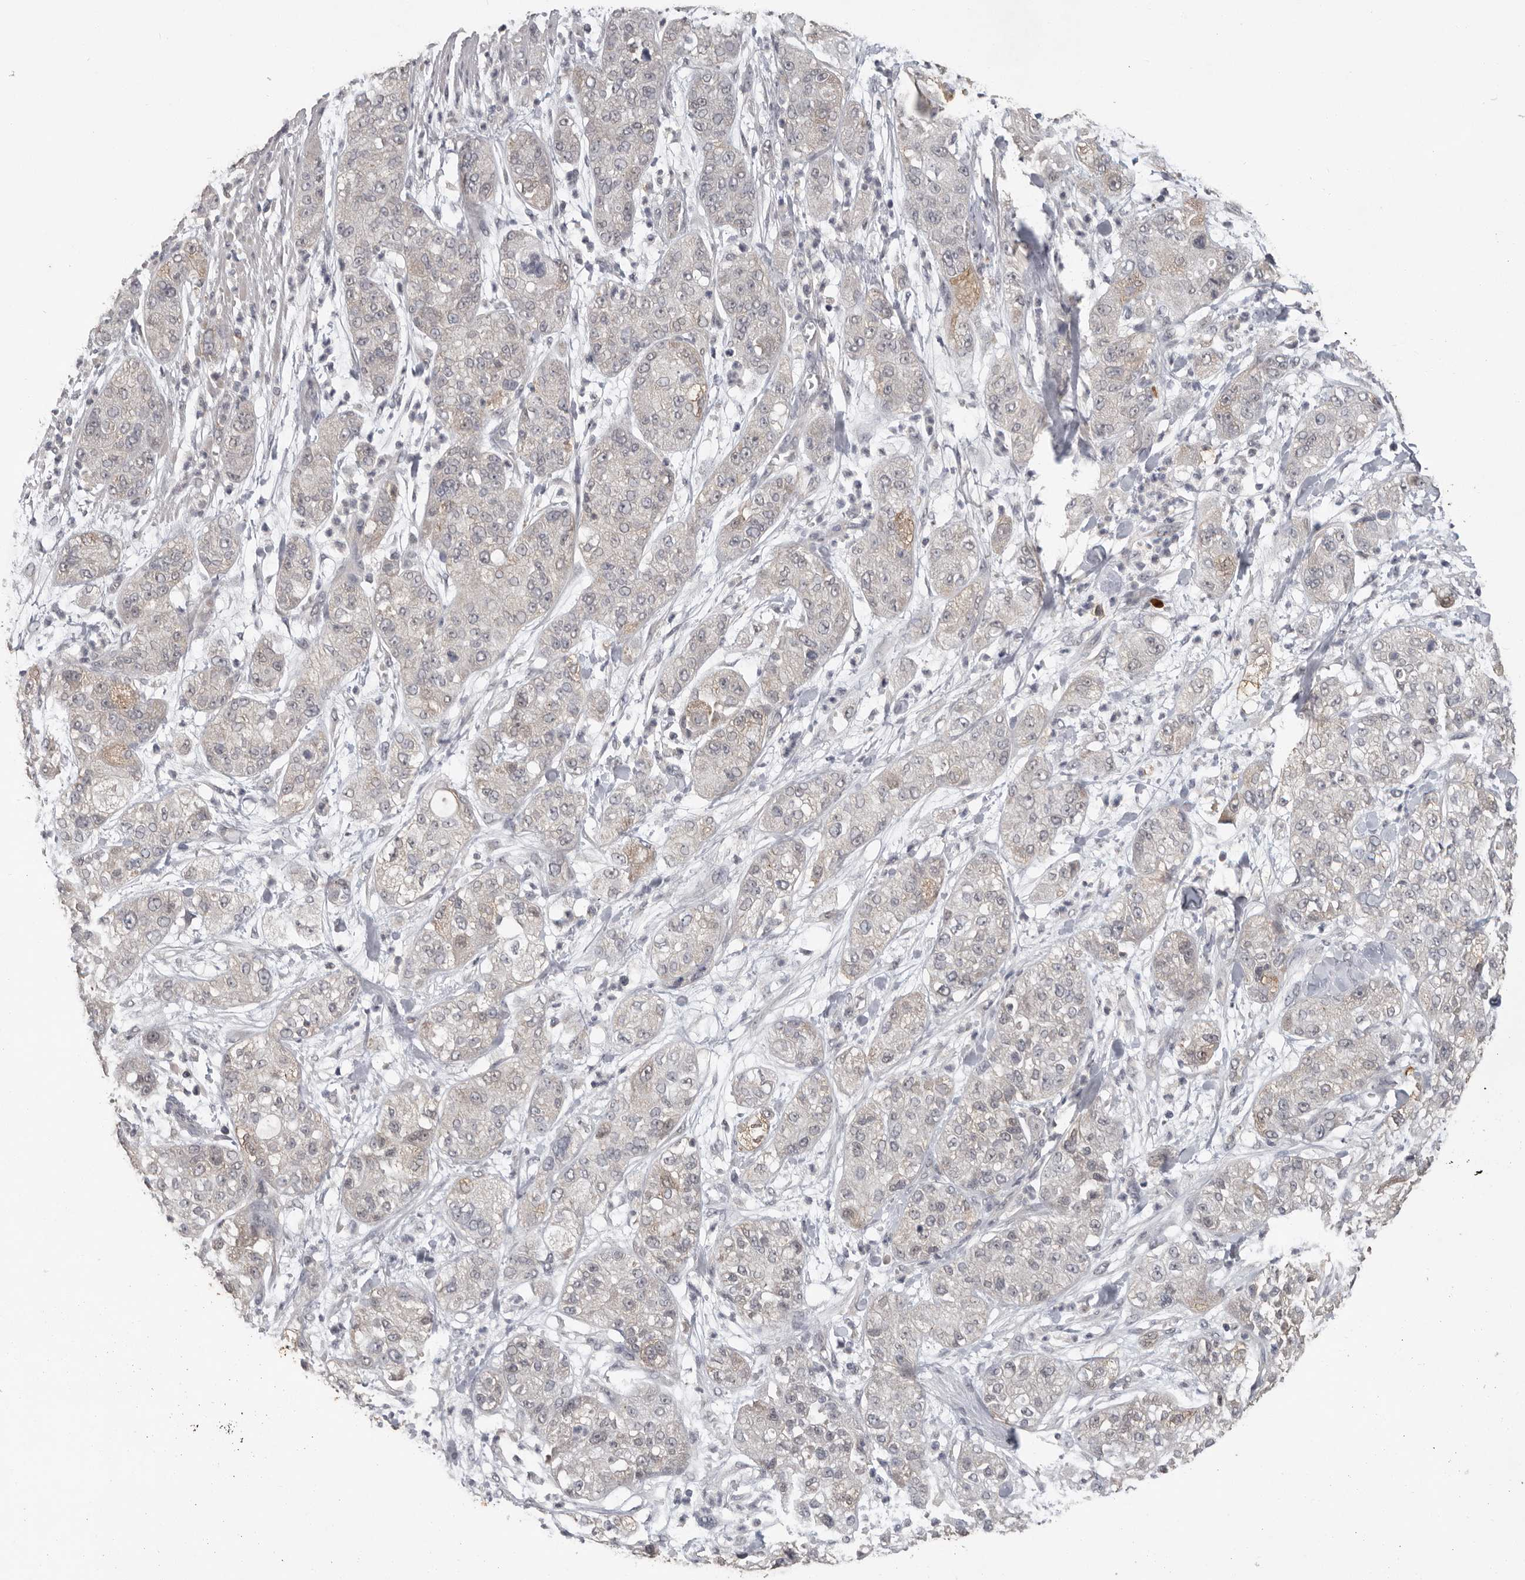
{"staining": {"intensity": "negative", "quantity": "none", "location": "none"}, "tissue": "pancreatic cancer", "cell_type": "Tumor cells", "image_type": "cancer", "snomed": [{"axis": "morphology", "description": "Adenocarcinoma, NOS"}, {"axis": "topography", "description": "Pancreas"}], "caption": "Immunohistochemical staining of human pancreatic cancer (adenocarcinoma) reveals no significant expression in tumor cells. (DAB immunohistochemistry, high magnification).", "gene": "MTF1", "patient": {"sex": "female", "age": 78}}